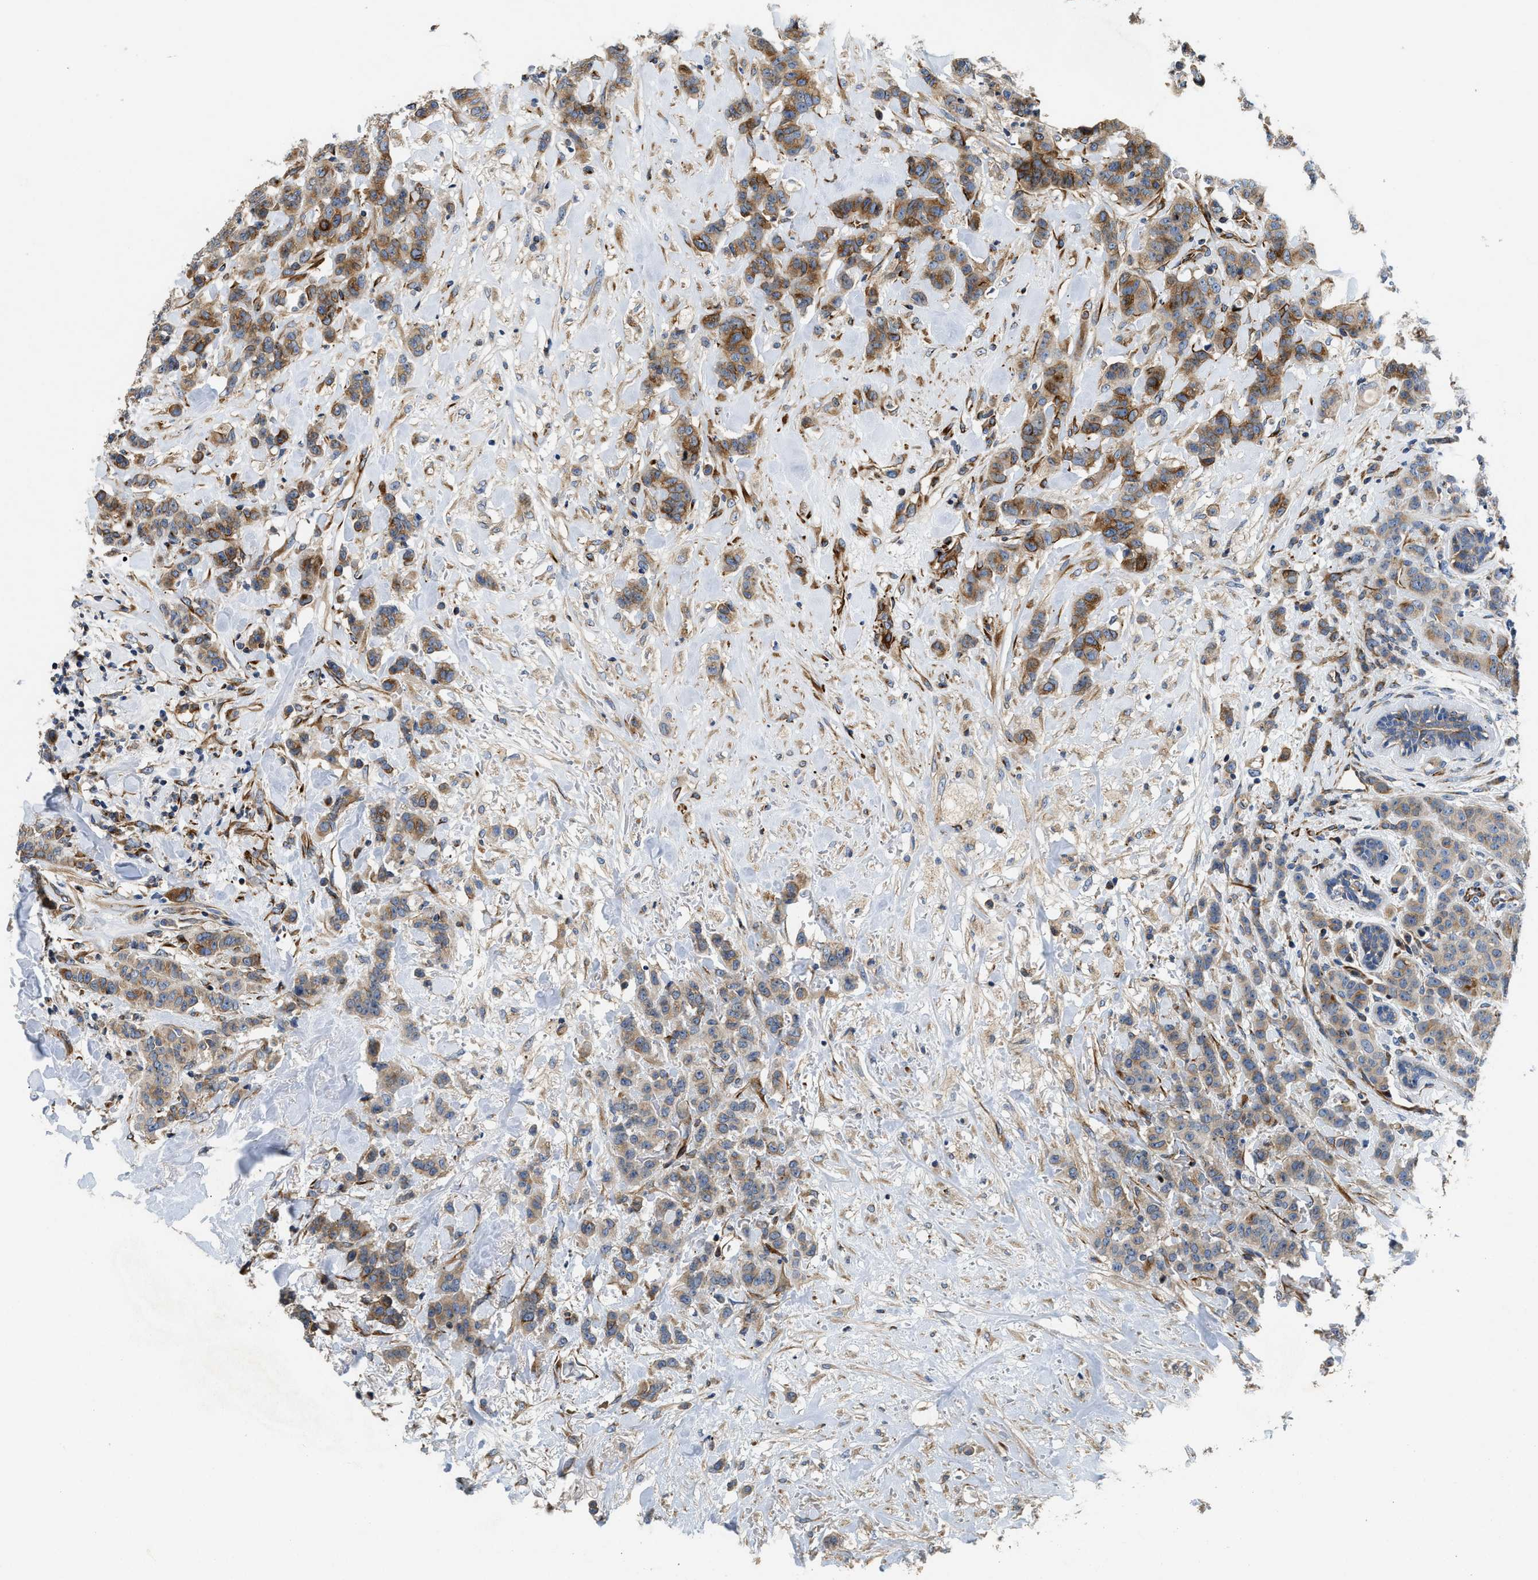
{"staining": {"intensity": "moderate", "quantity": ">75%", "location": "cytoplasmic/membranous"}, "tissue": "breast cancer", "cell_type": "Tumor cells", "image_type": "cancer", "snomed": [{"axis": "morphology", "description": "Normal tissue, NOS"}, {"axis": "morphology", "description": "Duct carcinoma"}, {"axis": "topography", "description": "Breast"}], "caption": "This photomicrograph displays immunohistochemistry staining of human breast cancer, with medium moderate cytoplasmic/membranous expression in about >75% of tumor cells.", "gene": "IL17RC", "patient": {"sex": "female", "age": 40}}